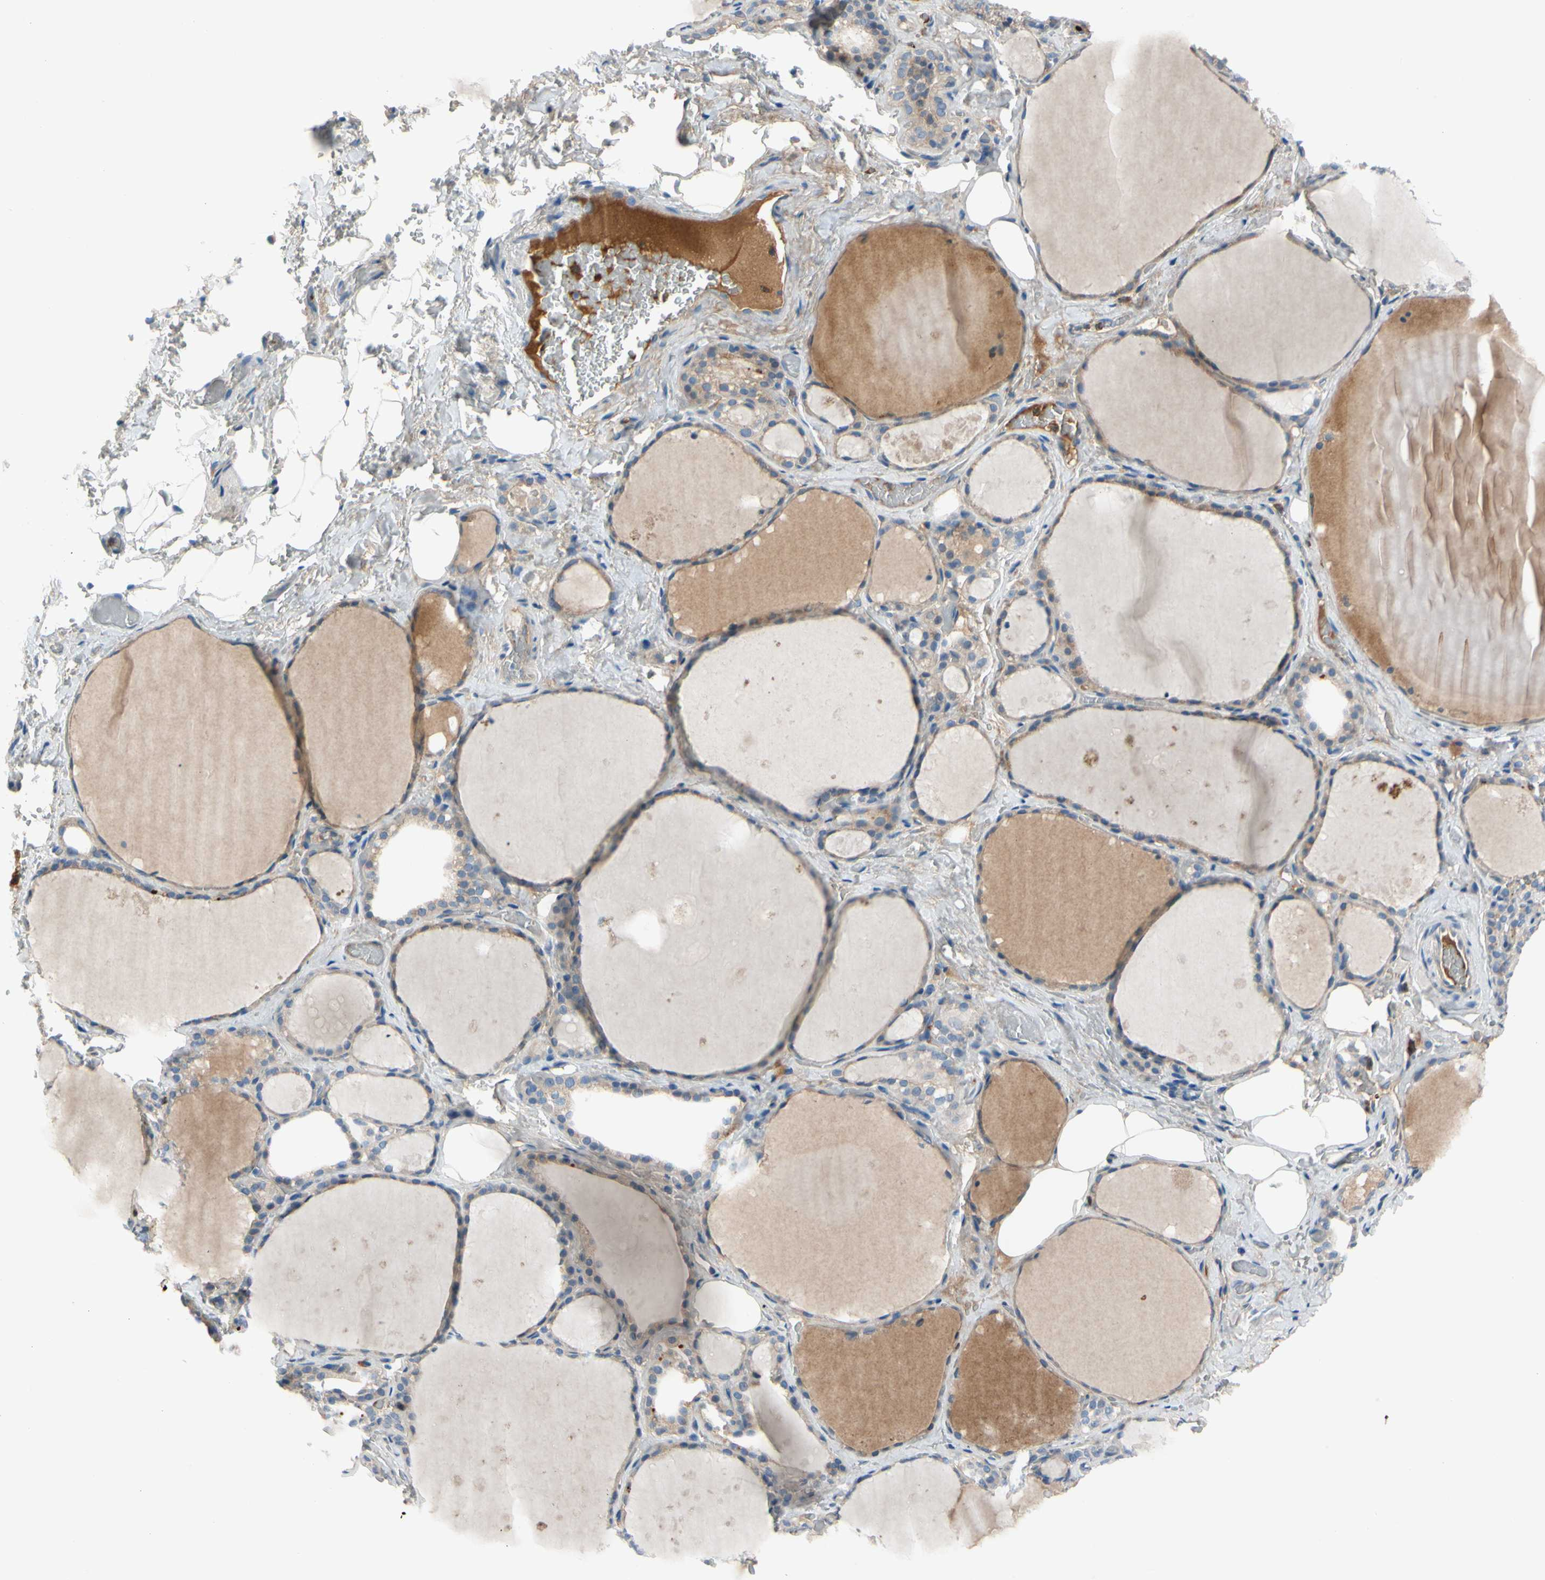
{"staining": {"intensity": "weak", "quantity": "25%-75%", "location": "cytoplasmic/membranous"}, "tissue": "thyroid gland", "cell_type": "Glandular cells", "image_type": "normal", "snomed": [{"axis": "morphology", "description": "Normal tissue, NOS"}, {"axis": "topography", "description": "Thyroid gland"}], "caption": "Protein analysis of normal thyroid gland shows weak cytoplasmic/membranous staining in approximately 25%-75% of glandular cells. The protein is shown in brown color, while the nuclei are stained blue.", "gene": "HJURP", "patient": {"sex": "male", "age": 61}}